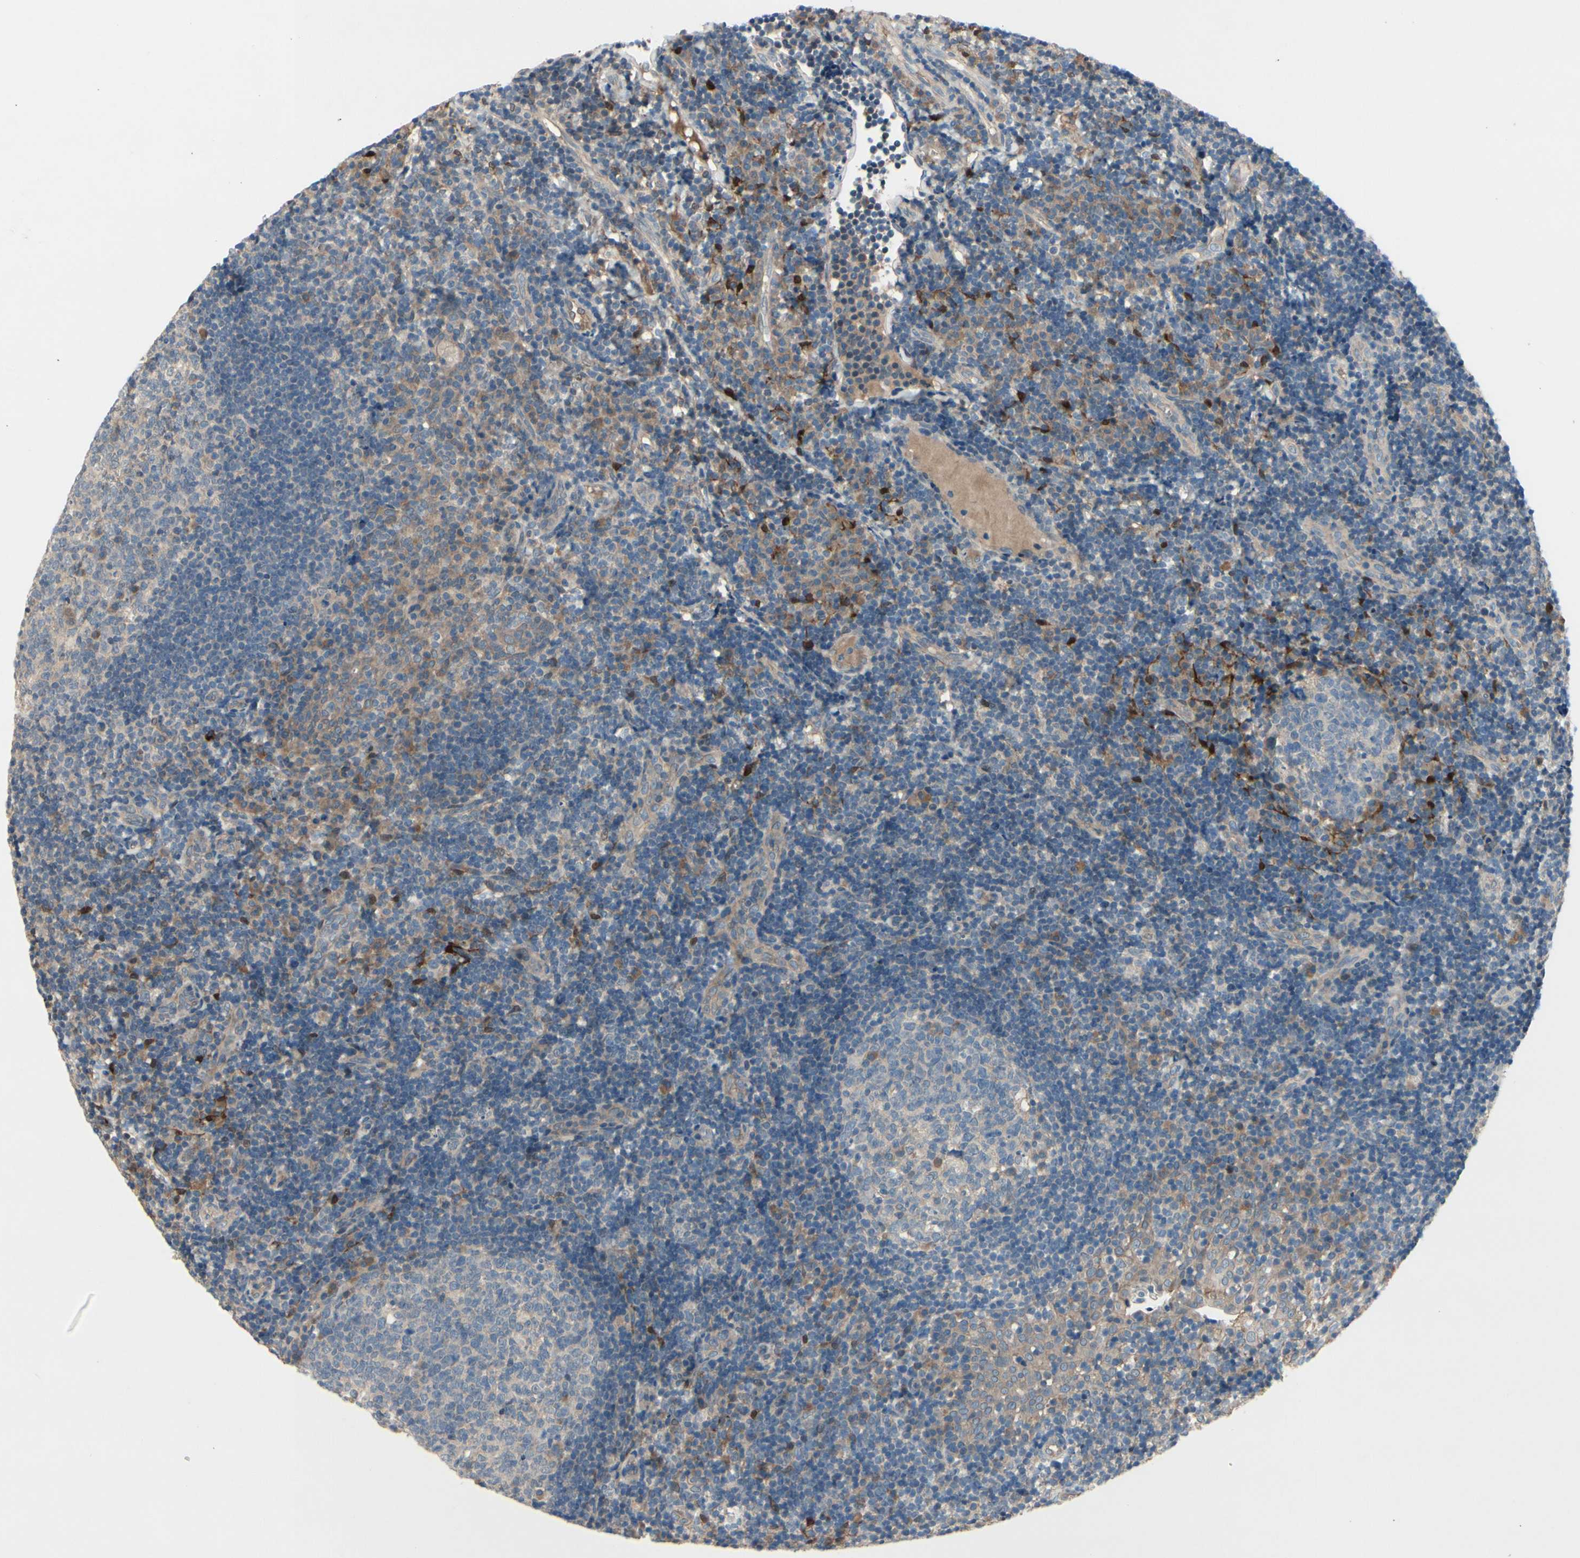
{"staining": {"intensity": "weak", "quantity": "<25%", "location": "cytoplasmic/membranous"}, "tissue": "tonsil", "cell_type": "Germinal center cells", "image_type": "normal", "snomed": [{"axis": "morphology", "description": "Normal tissue, NOS"}, {"axis": "topography", "description": "Tonsil"}], "caption": "This photomicrograph is of normal tonsil stained with immunohistochemistry to label a protein in brown with the nuclei are counter-stained blue. There is no positivity in germinal center cells.", "gene": "ICAM5", "patient": {"sex": "female", "age": 40}}